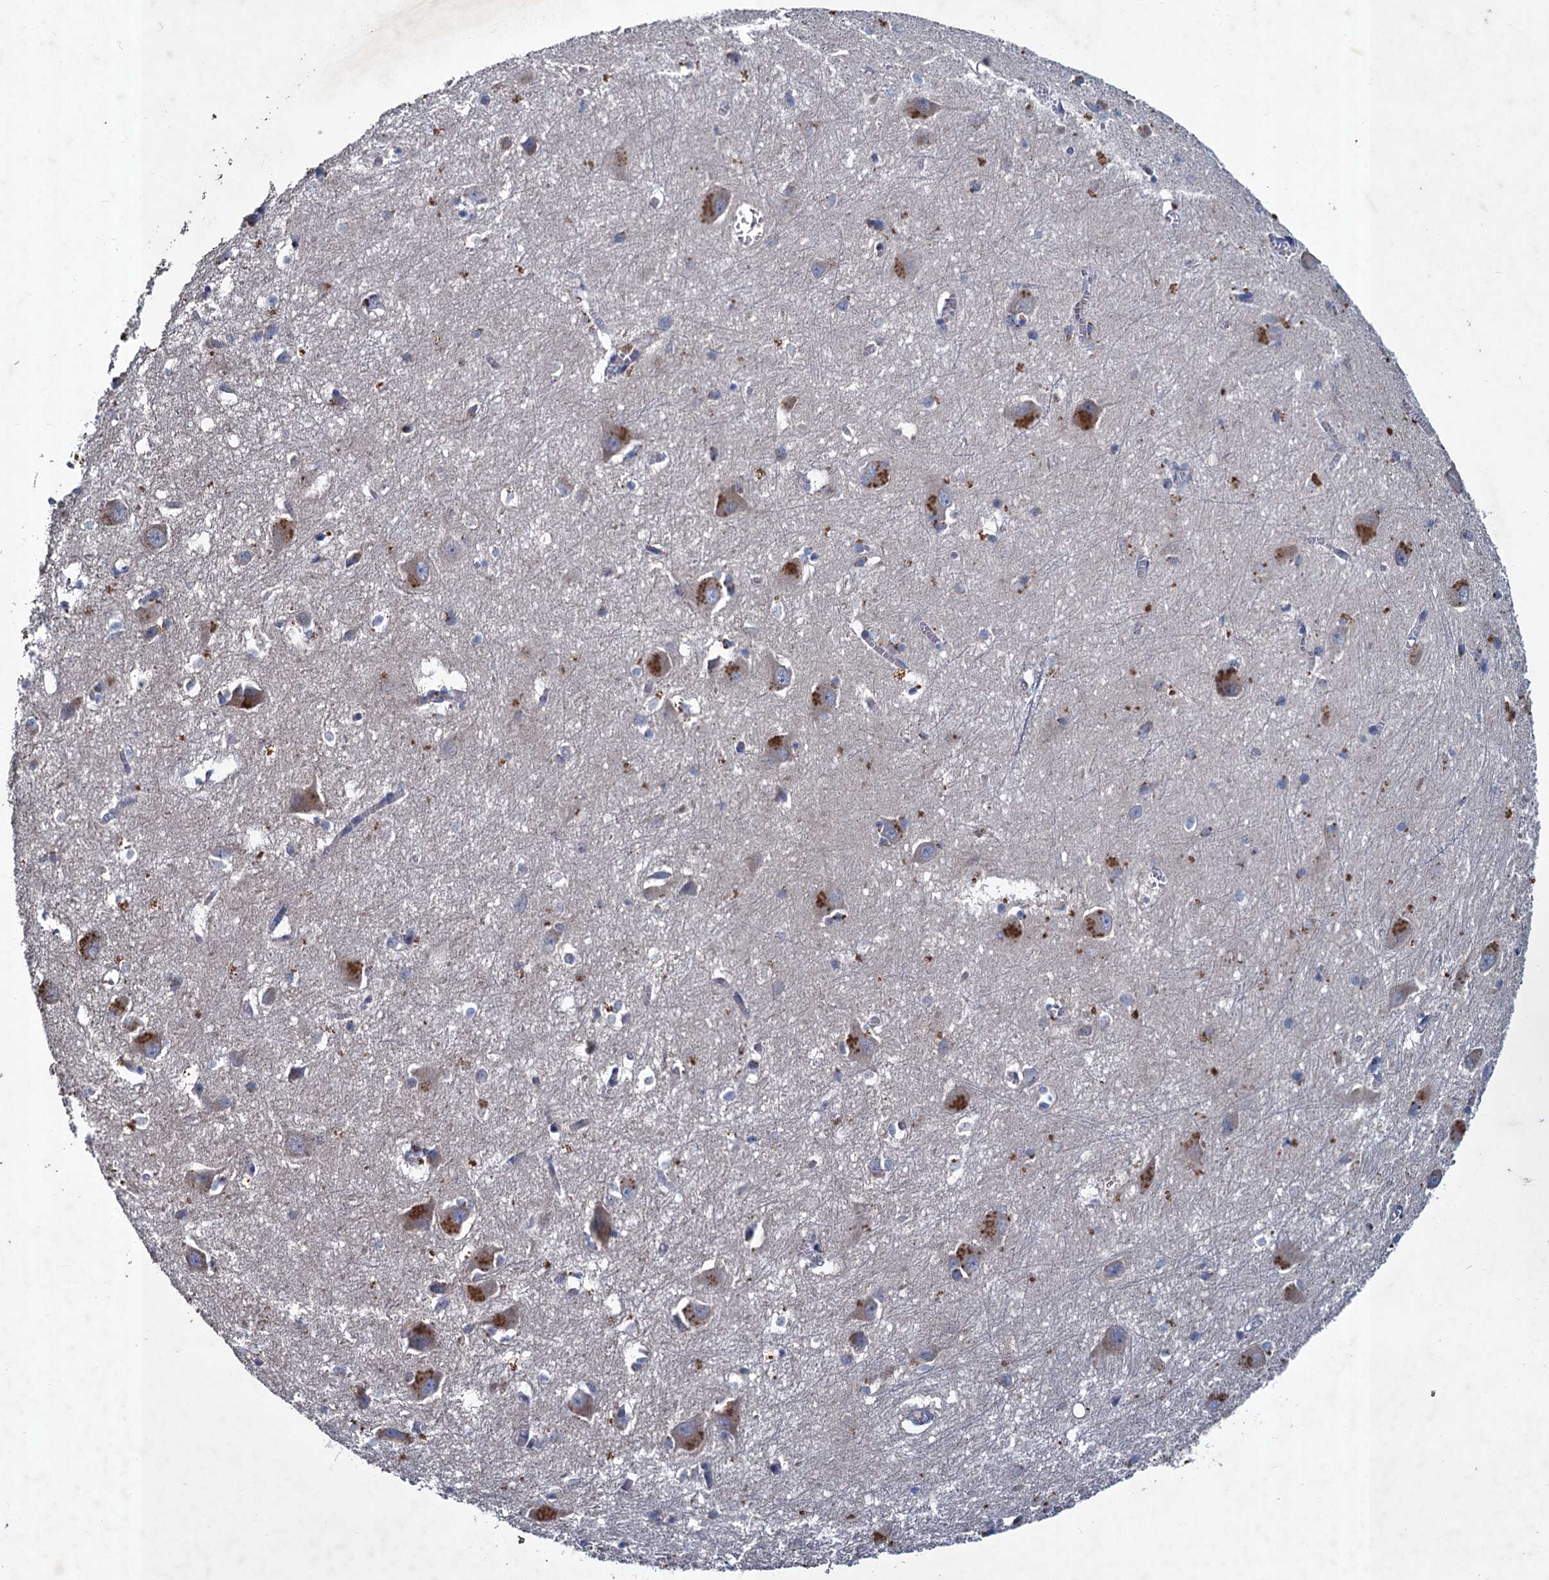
{"staining": {"intensity": "negative", "quantity": "none", "location": "none"}, "tissue": "caudate", "cell_type": "Glial cells", "image_type": "normal", "snomed": [{"axis": "morphology", "description": "Normal tissue, NOS"}, {"axis": "topography", "description": "Lateral ventricle wall"}], "caption": "The IHC histopathology image has no significant expression in glial cells of caudate. The staining was performed using DAB to visualize the protein expression in brown, while the nuclei were stained in blue with hematoxylin (Magnification: 20x).", "gene": "TMX2", "patient": {"sex": "male", "age": 37}}